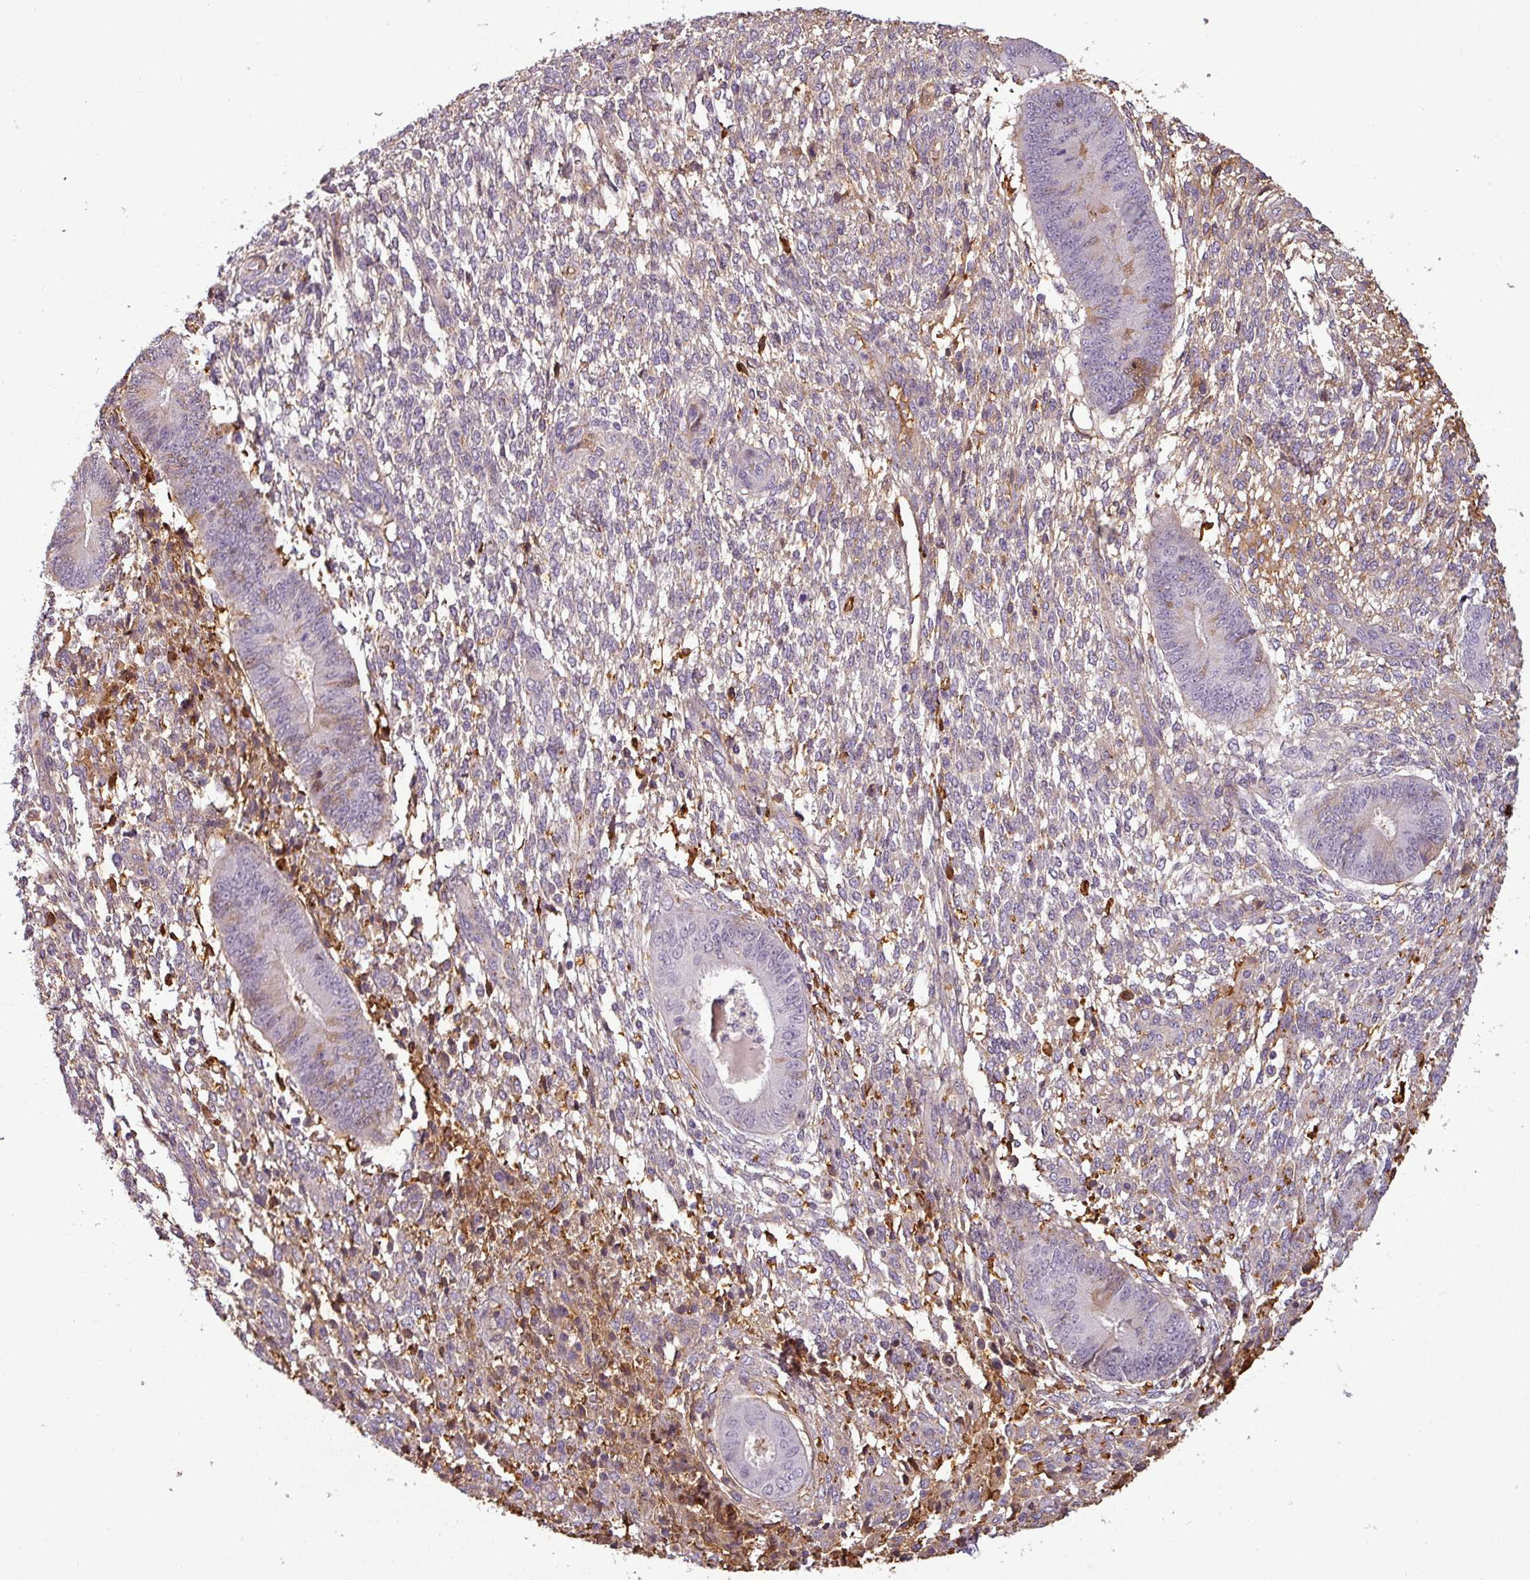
{"staining": {"intensity": "negative", "quantity": "none", "location": "none"}, "tissue": "endometrium", "cell_type": "Cells in endometrial stroma", "image_type": "normal", "snomed": [{"axis": "morphology", "description": "Normal tissue, NOS"}, {"axis": "topography", "description": "Endometrium"}], "caption": "IHC of normal human endometrium shows no staining in cells in endometrial stroma.", "gene": "APOC1", "patient": {"sex": "female", "age": 49}}